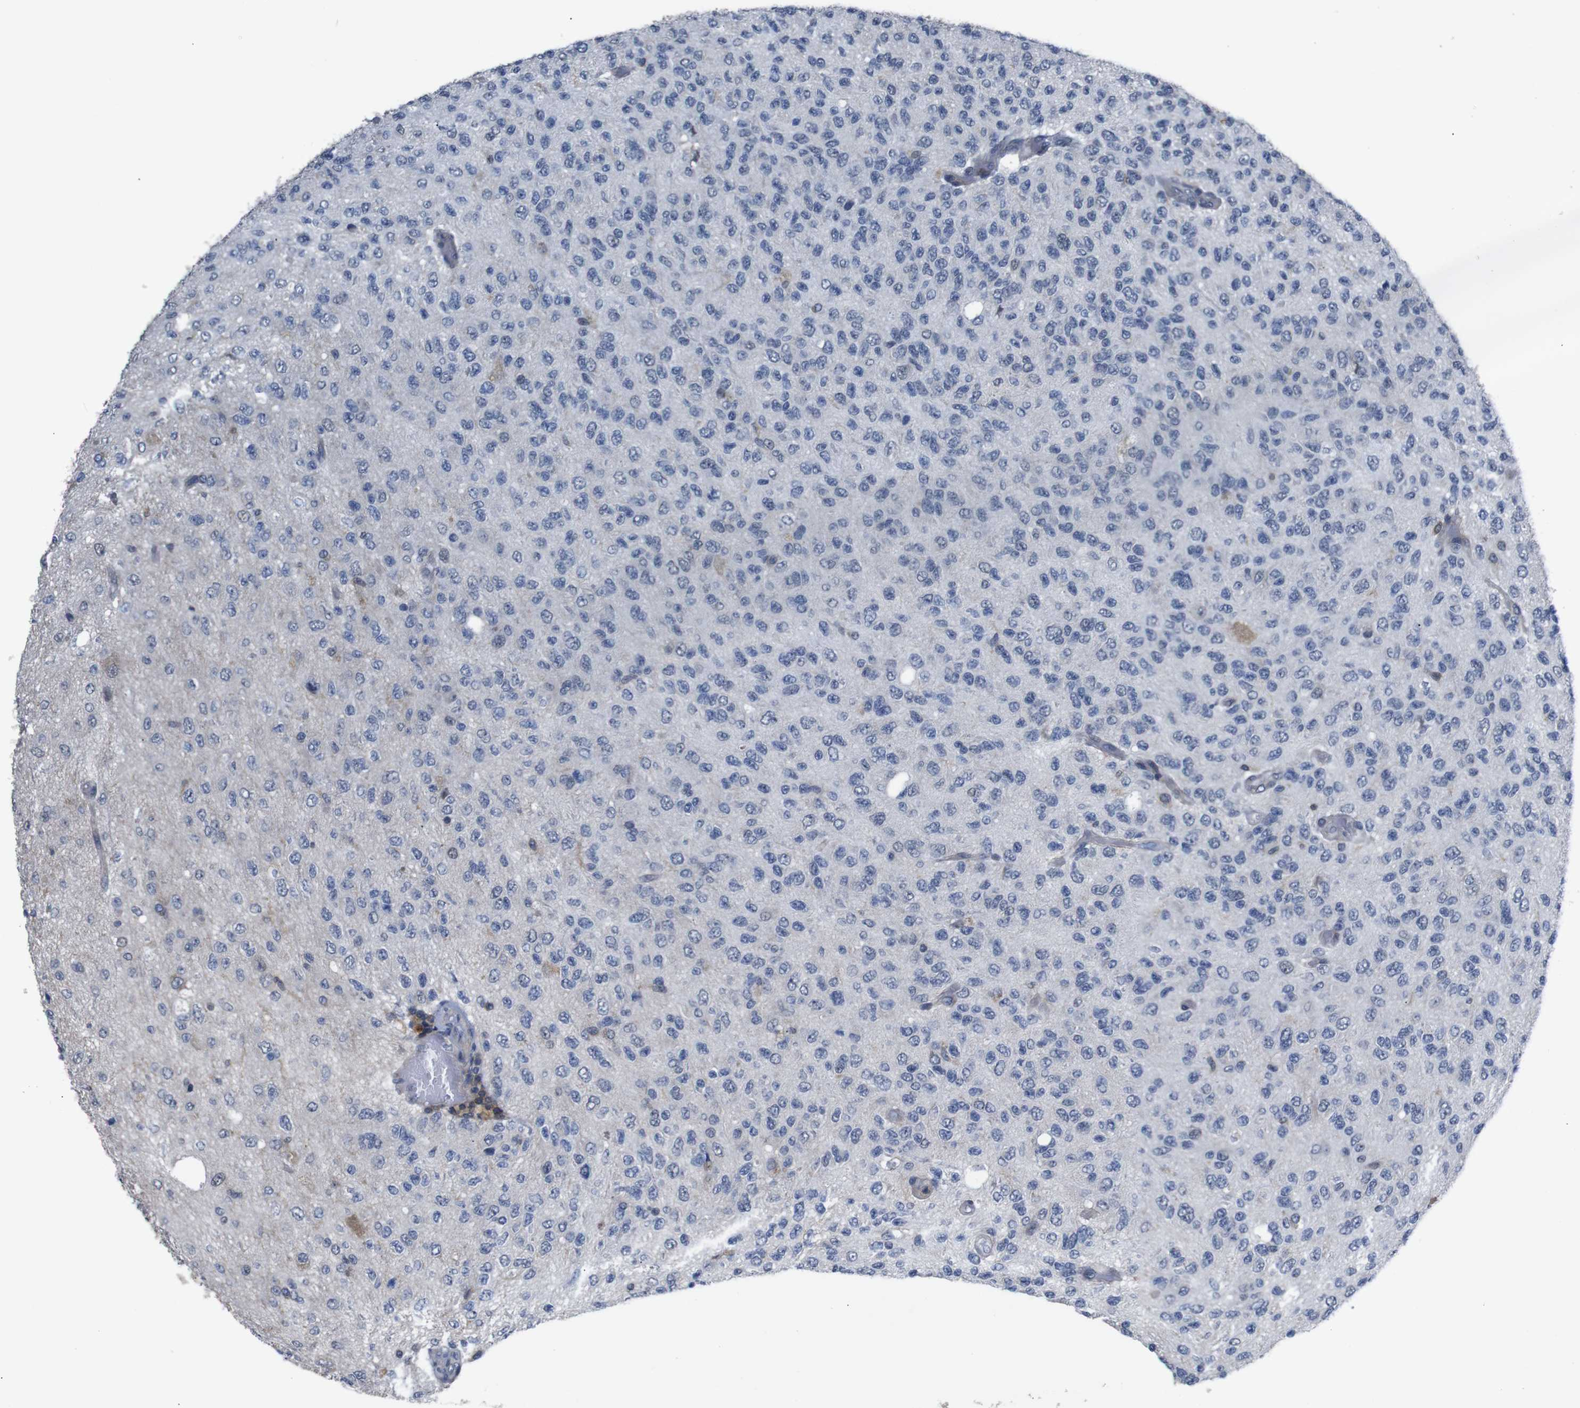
{"staining": {"intensity": "negative", "quantity": "none", "location": "none"}, "tissue": "glioma", "cell_type": "Tumor cells", "image_type": "cancer", "snomed": [{"axis": "morphology", "description": "Glioma, malignant, High grade"}, {"axis": "topography", "description": "pancreas cauda"}], "caption": "Histopathology image shows no protein positivity in tumor cells of glioma tissue. (DAB (3,3'-diaminobenzidine) immunohistochemistry (IHC), high magnification).", "gene": "BRWD3", "patient": {"sex": "male", "age": 60}}